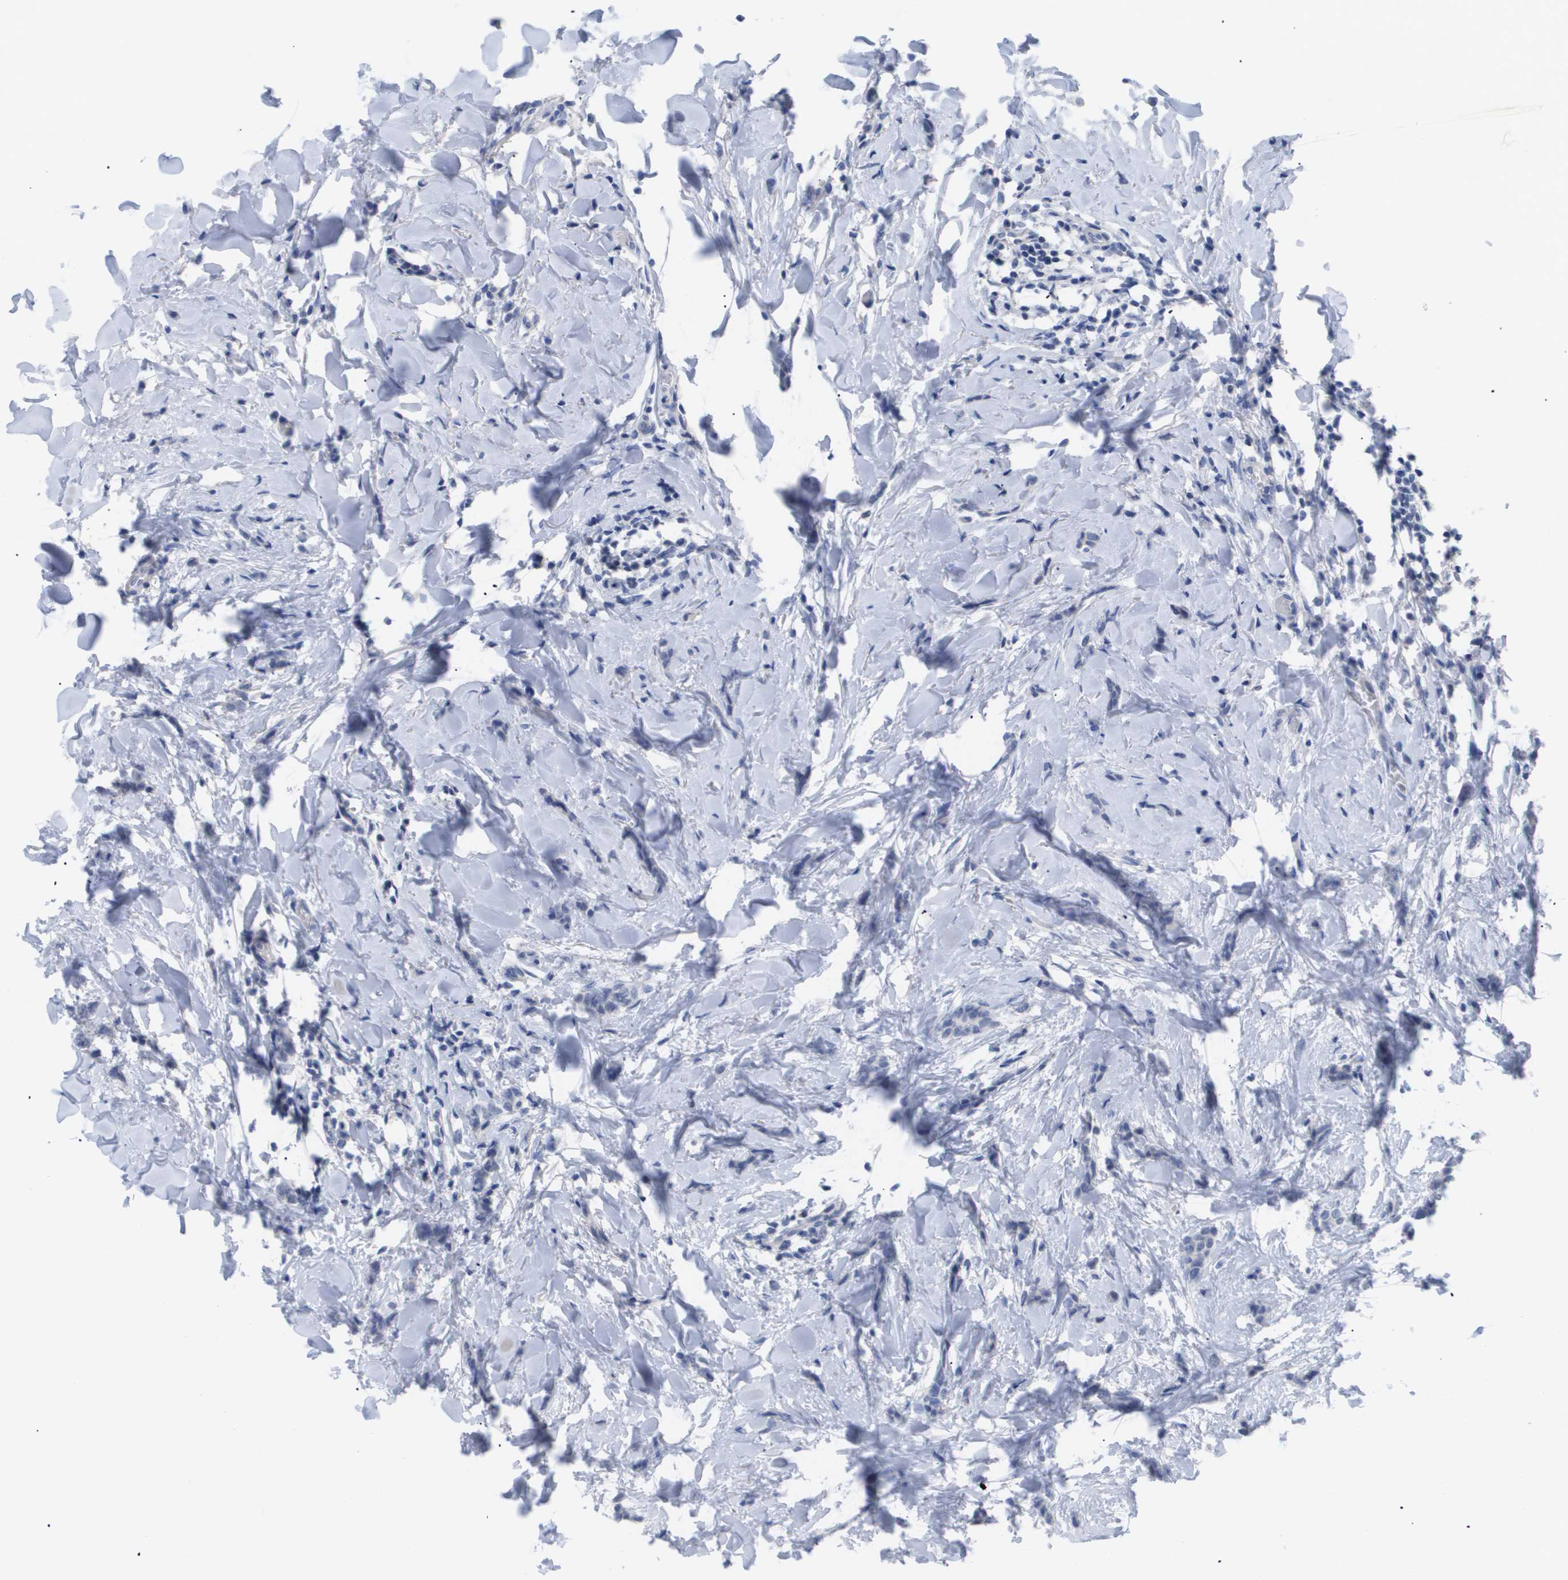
{"staining": {"intensity": "negative", "quantity": "none", "location": "none"}, "tissue": "breast cancer", "cell_type": "Tumor cells", "image_type": "cancer", "snomed": [{"axis": "morphology", "description": "Lobular carcinoma"}, {"axis": "topography", "description": "Skin"}, {"axis": "topography", "description": "Breast"}], "caption": "Immunohistochemical staining of human breast lobular carcinoma reveals no significant staining in tumor cells. (IHC, brightfield microscopy, high magnification).", "gene": "CAV3", "patient": {"sex": "female", "age": 46}}